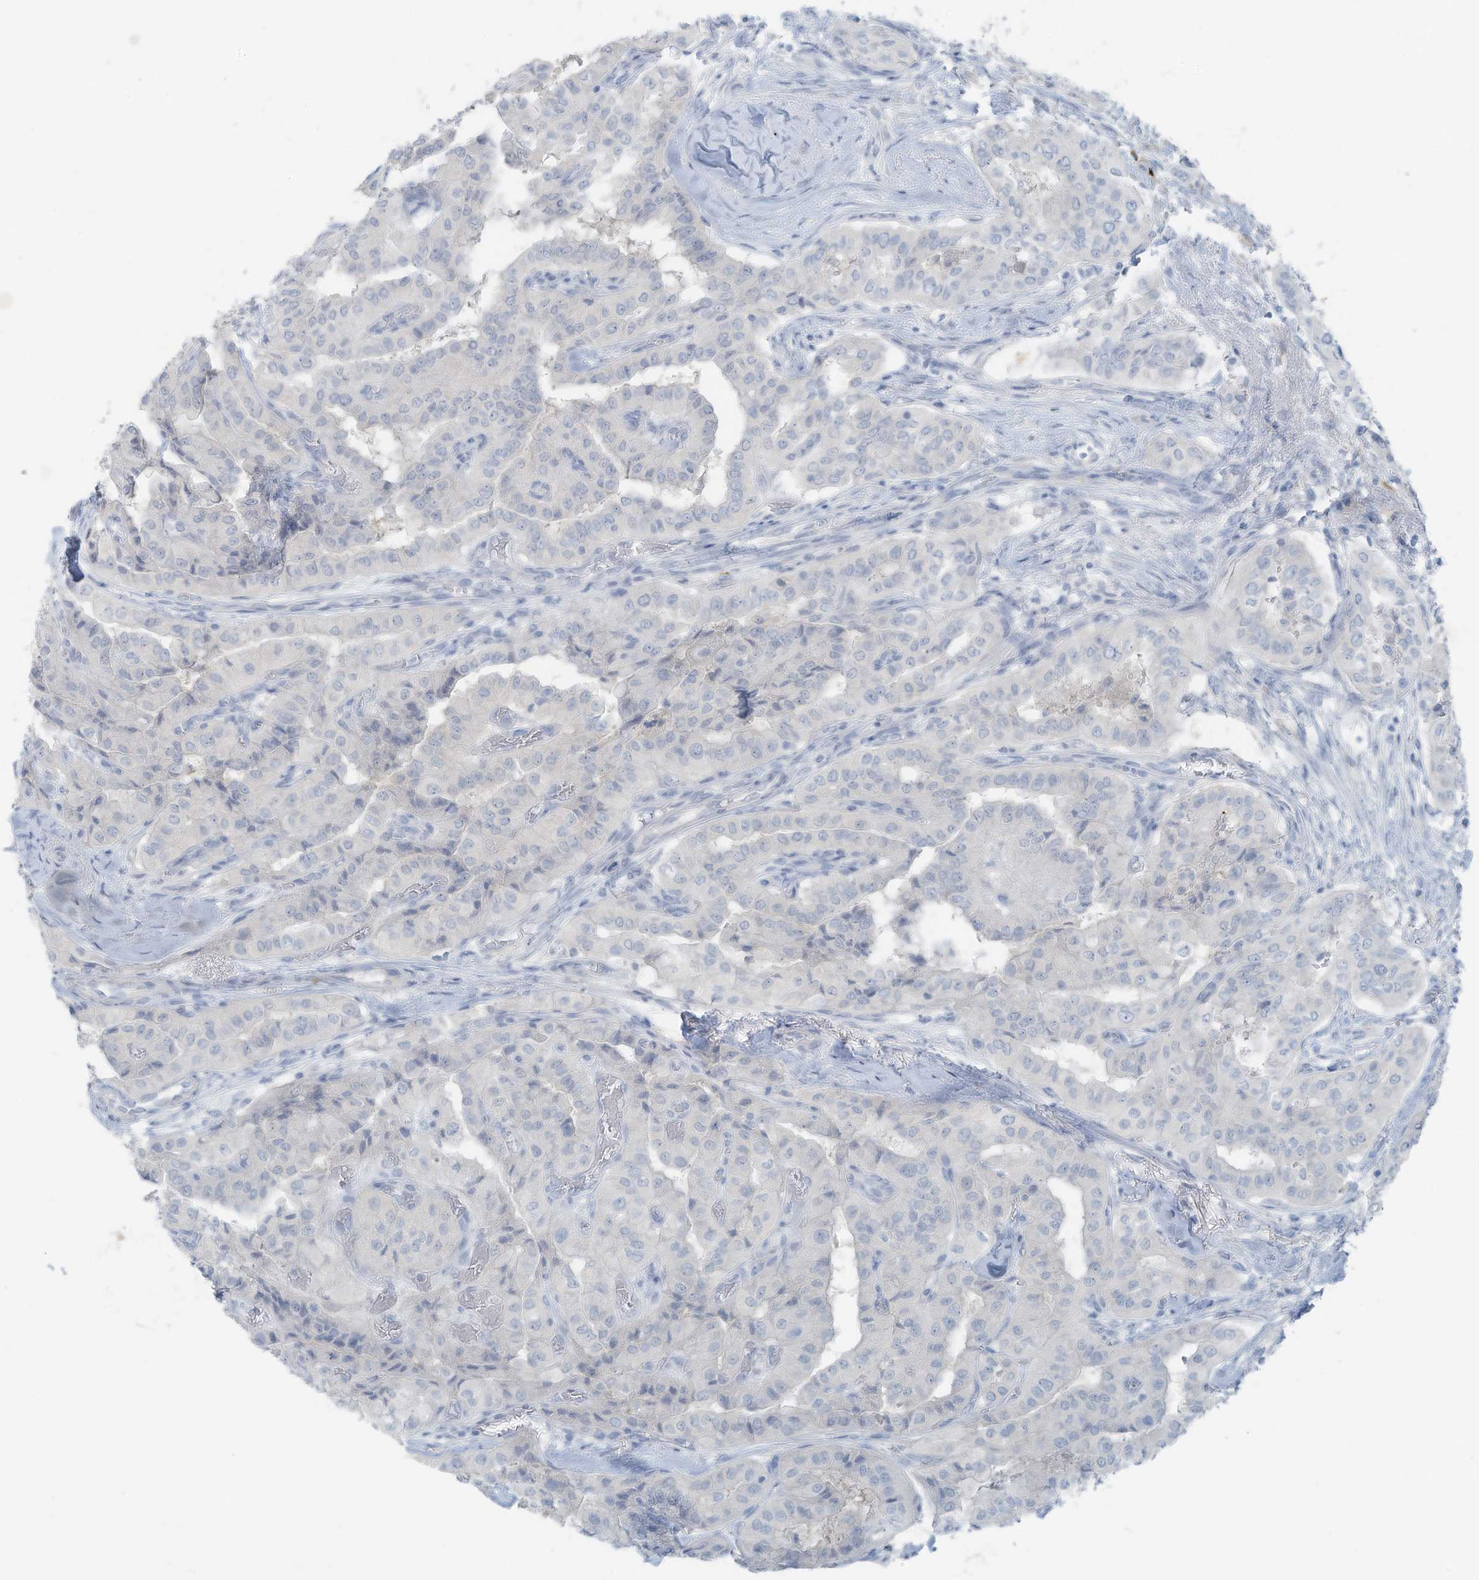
{"staining": {"intensity": "negative", "quantity": "none", "location": "none"}, "tissue": "thyroid cancer", "cell_type": "Tumor cells", "image_type": "cancer", "snomed": [{"axis": "morphology", "description": "Papillary adenocarcinoma, NOS"}, {"axis": "topography", "description": "Thyroid gland"}], "caption": "Immunohistochemical staining of thyroid cancer reveals no significant expression in tumor cells.", "gene": "SLC25A43", "patient": {"sex": "female", "age": 59}}